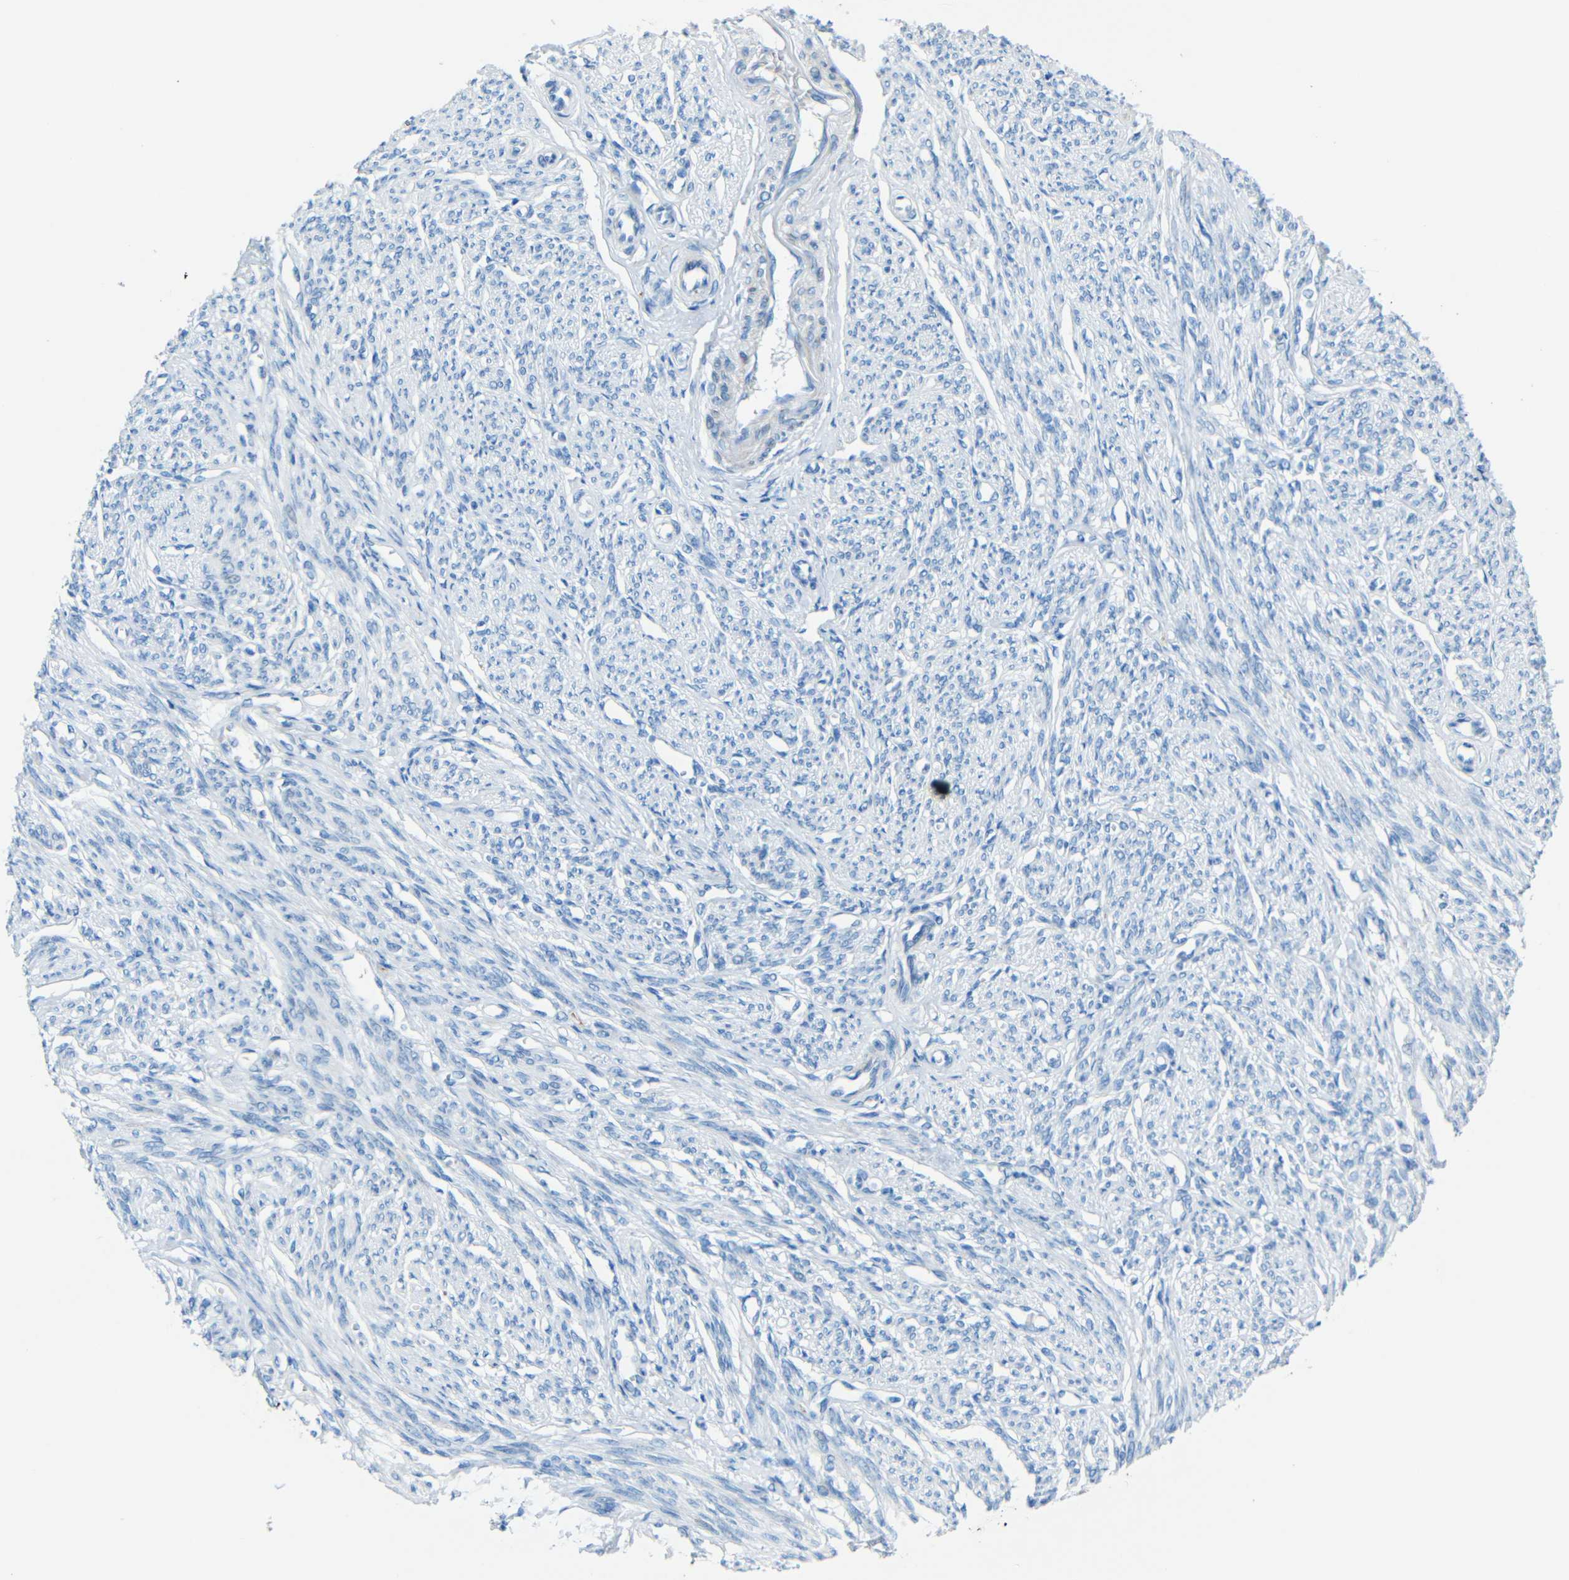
{"staining": {"intensity": "weak", "quantity": "<25%", "location": "cytoplasmic/membranous"}, "tissue": "smooth muscle", "cell_type": "Smooth muscle cells", "image_type": "normal", "snomed": [{"axis": "morphology", "description": "Normal tissue, NOS"}, {"axis": "topography", "description": "Smooth muscle"}], "caption": "This is a histopathology image of IHC staining of unremarkable smooth muscle, which shows no staining in smooth muscle cells. Brightfield microscopy of IHC stained with DAB (brown) and hematoxylin (blue), captured at high magnification.", "gene": "TUBB4B", "patient": {"sex": "female", "age": 65}}